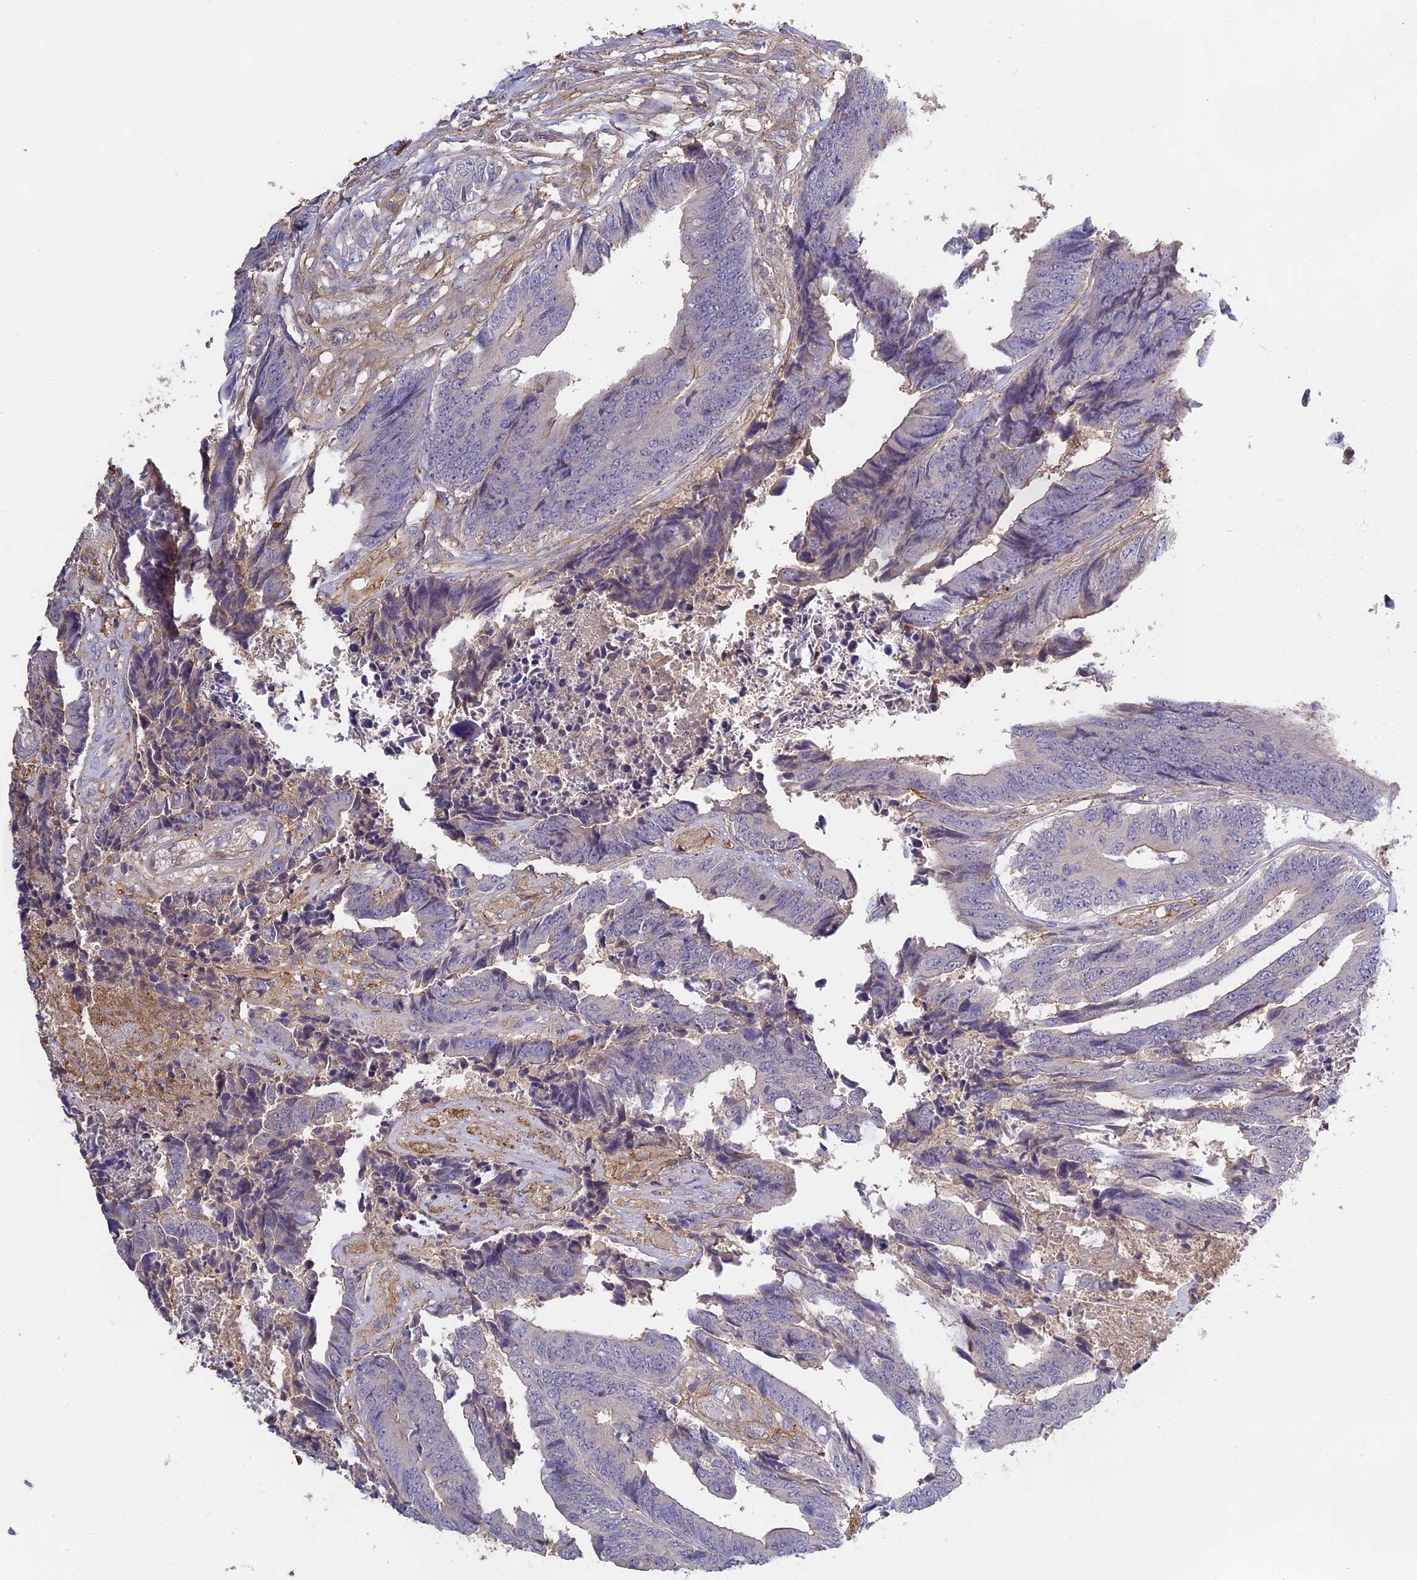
{"staining": {"intensity": "negative", "quantity": "none", "location": "none"}, "tissue": "colorectal cancer", "cell_type": "Tumor cells", "image_type": "cancer", "snomed": [{"axis": "morphology", "description": "Adenocarcinoma, NOS"}, {"axis": "topography", "description": "Rectum"}], "caption": "High power microscopy histopathology image of an immunohistochemistry (IHC) histopathology image of colorectal adenocarcinoma, revealing no significant staining in tumor cells. (DAB (3,3'-diaminobenzidine) IHC visualized using brightfield microscopy, high magnification).", "gene": "CFAP119", "patient": {"sex": "male", "age": 84}}